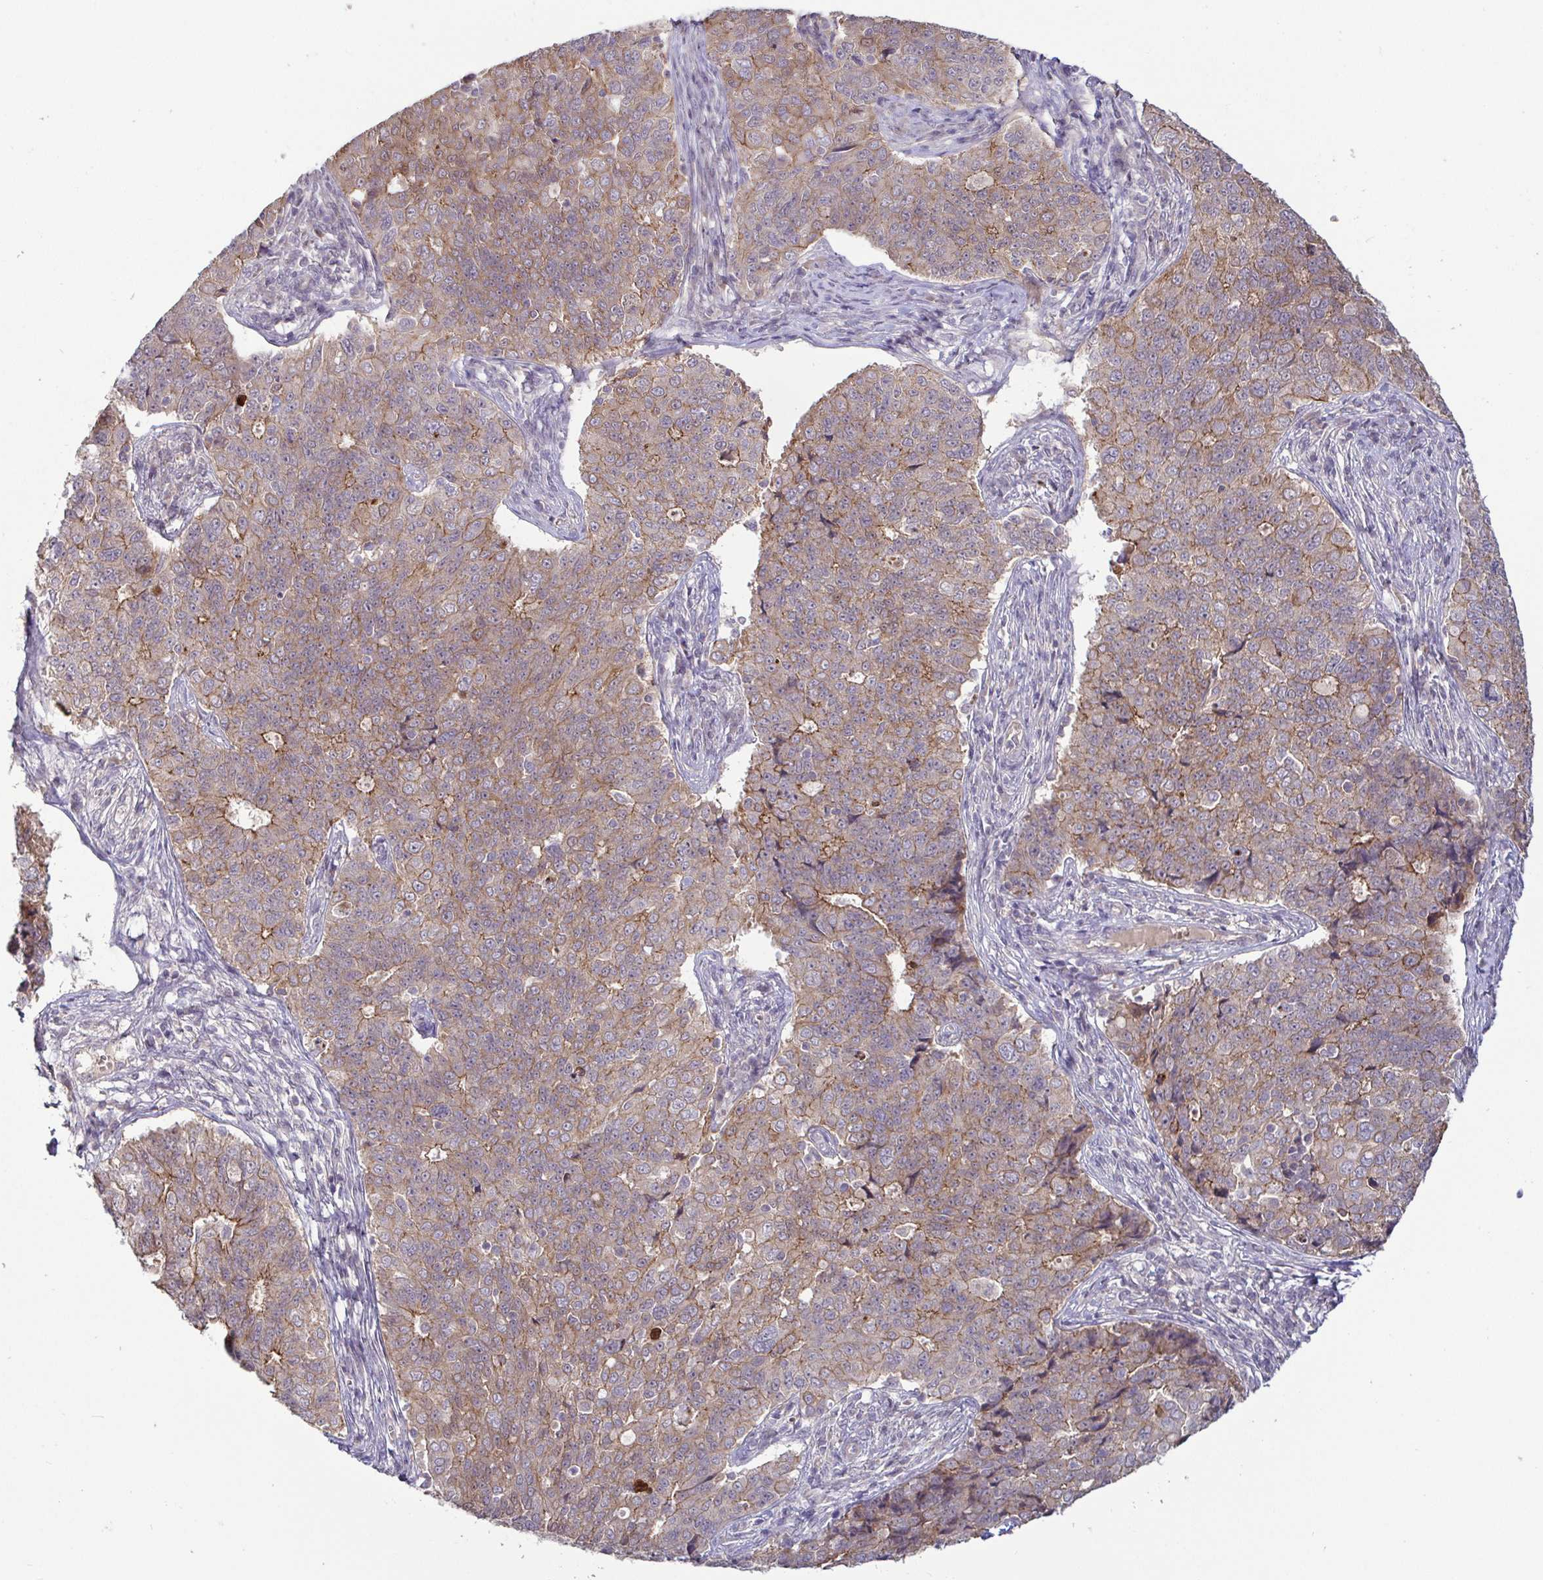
{"staining": {"intensity": "moderate", "quantity": ">75%", "location": "cytoplasmic/membranous"}, "tissue": "endometrial cancer", "cell_type": "Tumor cells", "image_type": "cancer", "snomed": [{"axis": "morphology", "description": "Adenocarcinoma, NOS"}, {"axis": "topography", "description": "Endometrium"}], "caption": "A medium amount of moderate cytoplasmic/membranous positivity is identified in approximately >75% of tumor cells in endometrial cancer (adenocarcinoma) tissue. (IHC, brightfield microscopy, high magnification).", "gene": "GSTM1", "patient": {"sex": "female", "age": 43}}